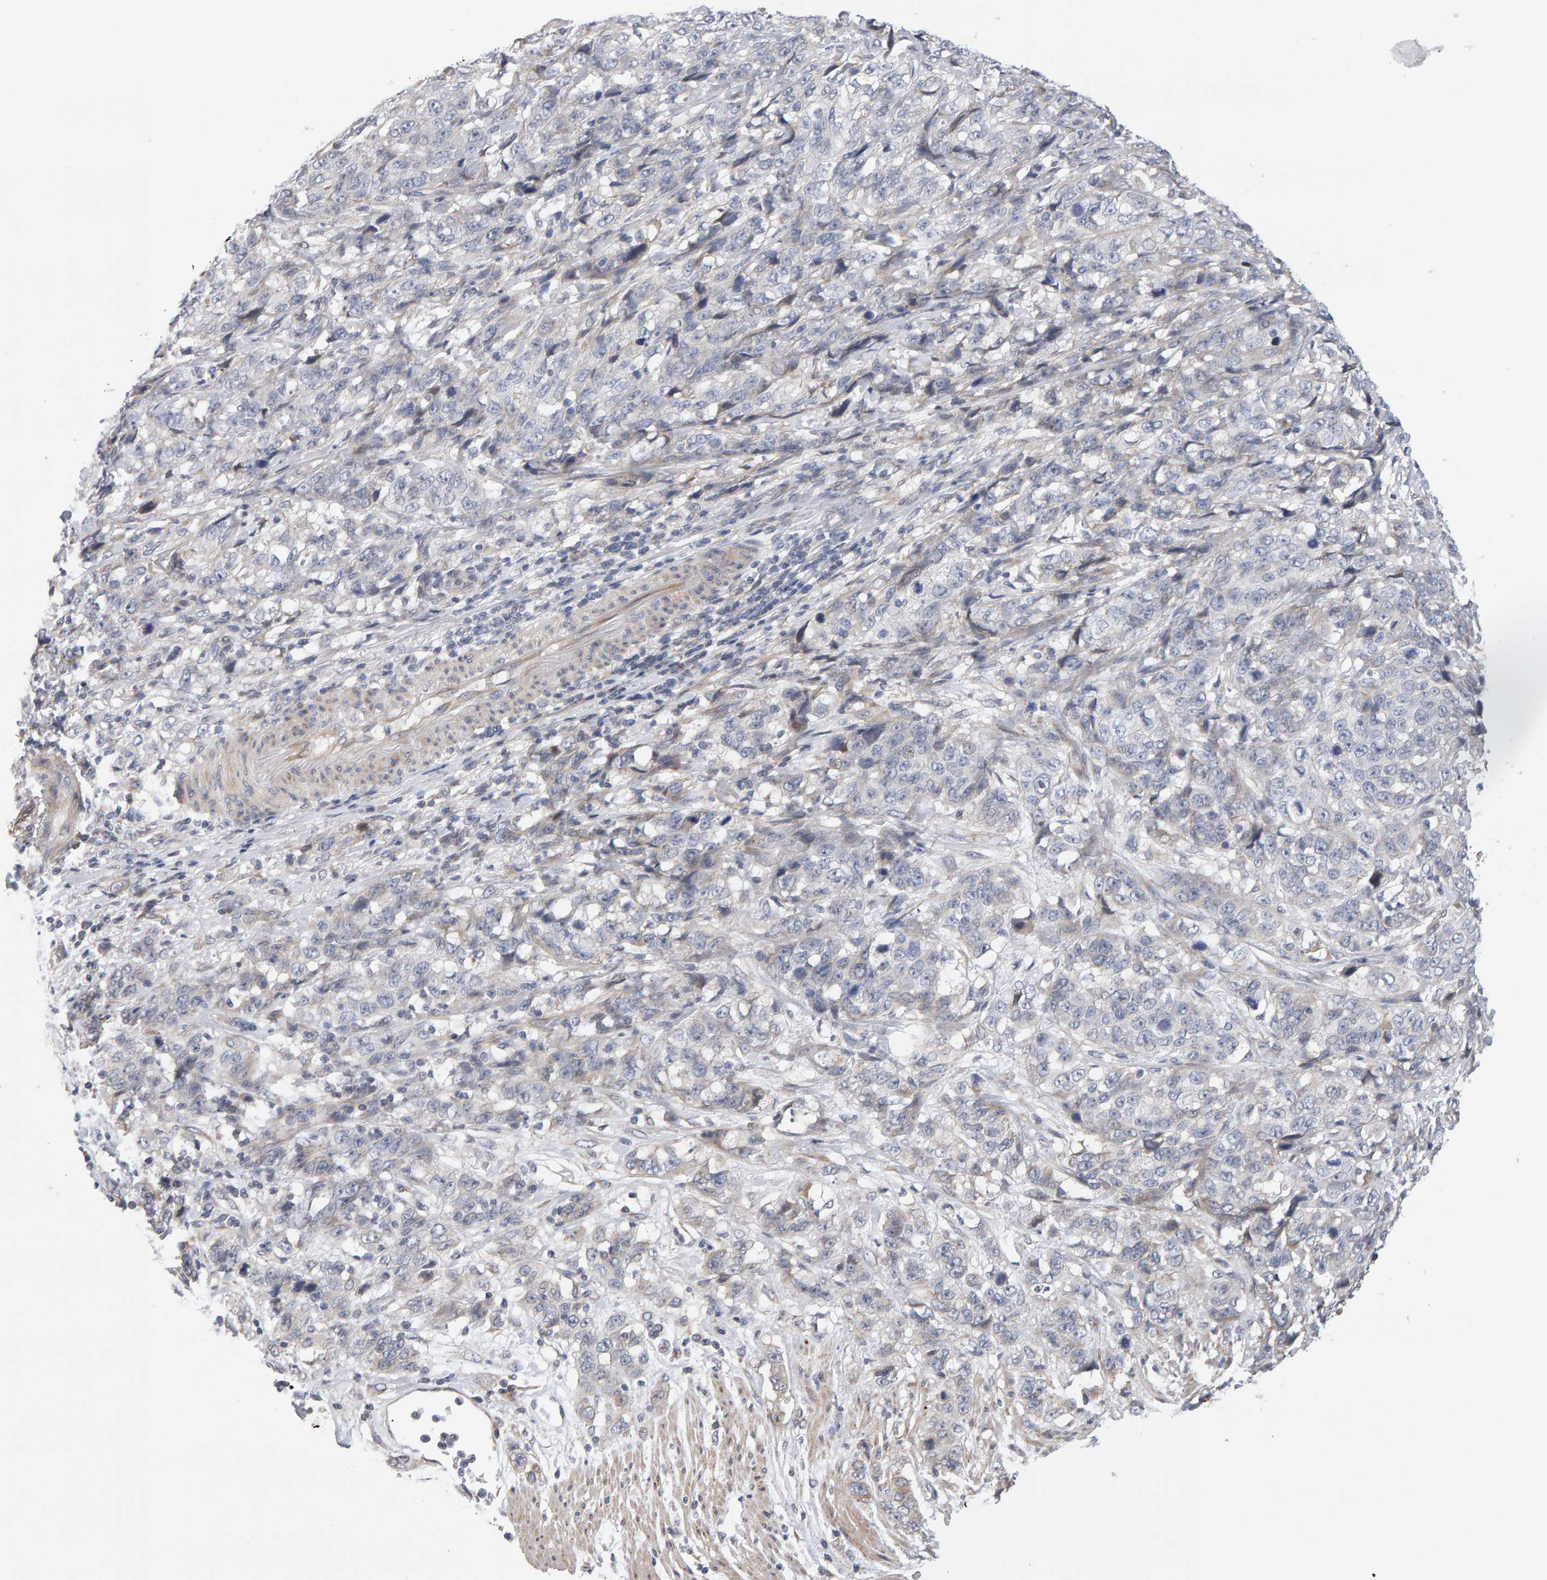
{"staining": {"intensity": "negative", "quantity": "none", "location": "none"}, "tissue": "stomach cancer", "cell_type": "Tumor cells", "image_type": "cancer", "snomed": [{"axis": "morphology", "description": "Adenocarcinoma, NOS"}, {"axis": "topography", "description": "Stomach"}], "caption": "A photomicrograph of human stomach cancer is negative for staining in tumor cells.", "gene": "LZTS1", "patient": {"sex": "male", "age": 48}}